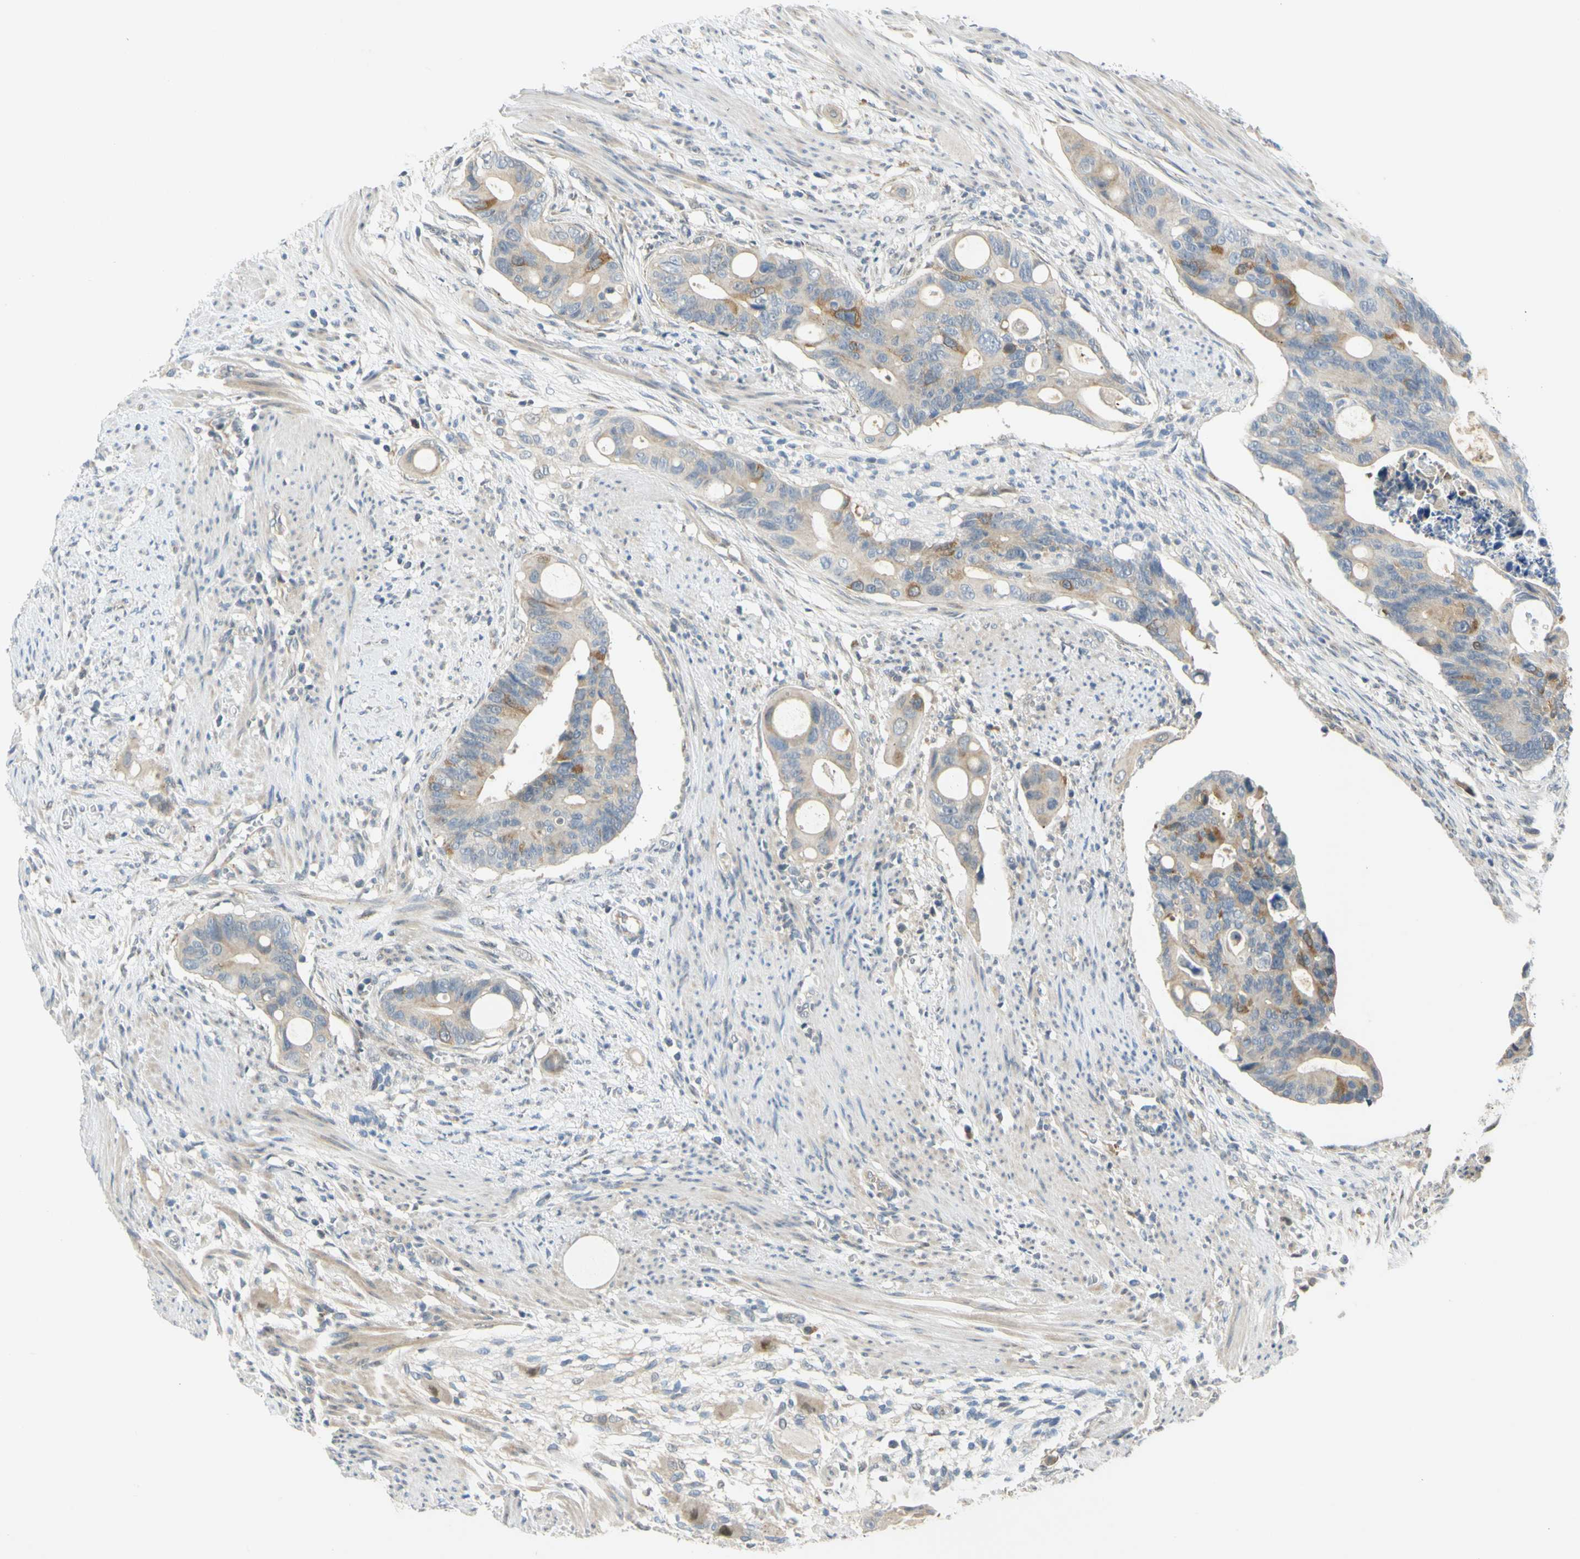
{"staining": {"intensity": "moderate", "quantity": "<25%", "location": "cytoplasmic/membranous"}, "tissue": "colorectal cancer", "cell_type": "Tumor cells", "image_type": "cancer", "snomed": [{"axis": "morphology", "description": "Adenocarcinoma, NOS"}, {"axis": "topography", "description": "Colon"}], "caption": "A photomicrograph of human colorectal cancer (adenocarcinoma) stained for a protein shows moderate cytoplasmic/membranous brown staining in tumor cells.", "gene": "CCNB2", "patient": {"sex": "female", "age": 57}}